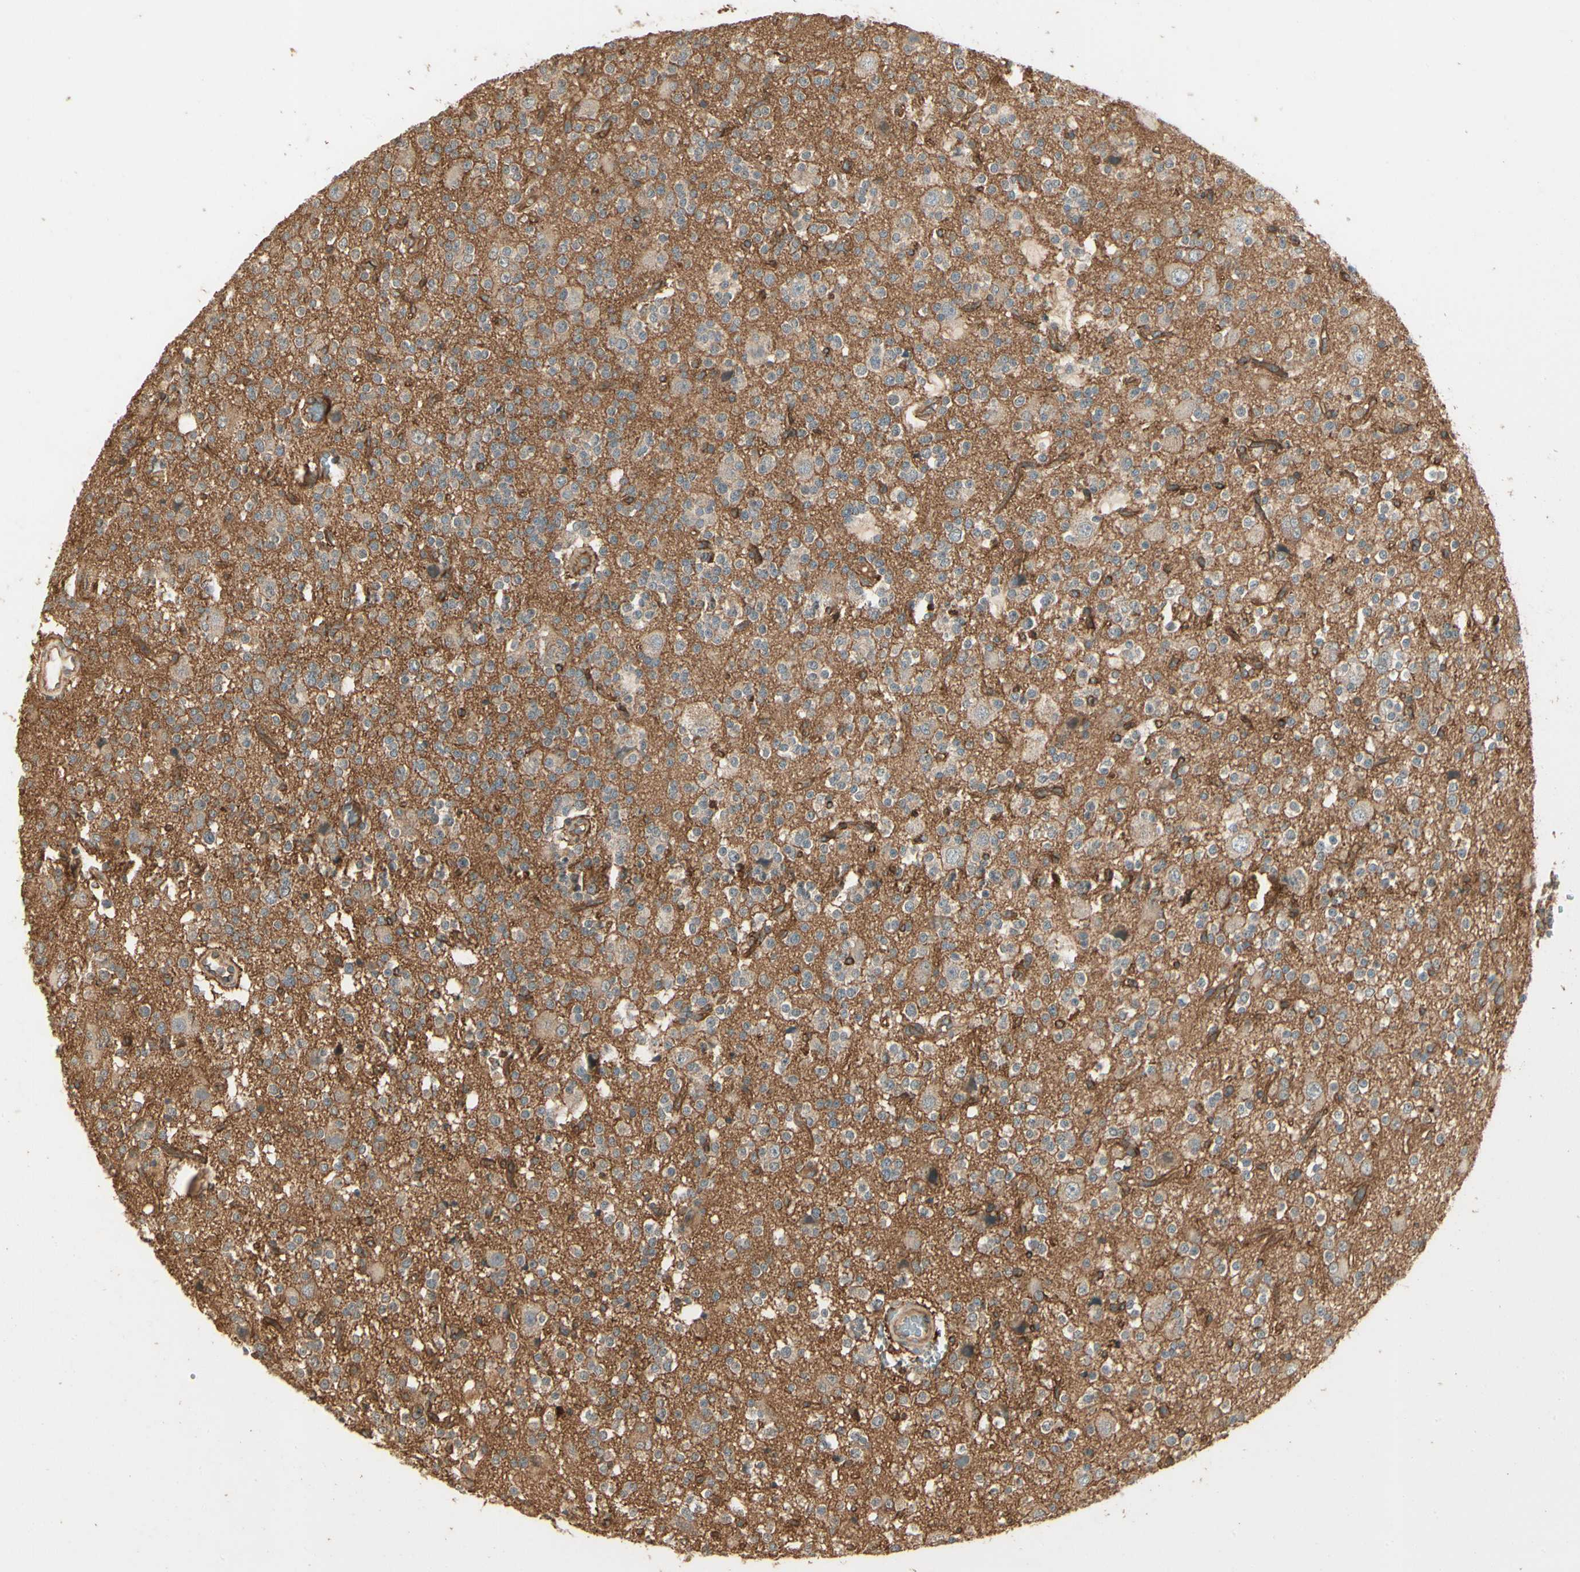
{"staining": {"intensity": "negative", "quantity": "none", "location": "none"}, "tissue": "glioma", "cell_type": "Tumor cells", "image_type": "cancer", "snomed": [{"axis": "morphology", "description": "Glioma, malignant, High grade"}, {"axis": "topography", "description": "Brain"}], "caption": "Tumor cells are negative for brown protein staining in high-grade glioma (malignant). (IHC, brightfield microscopy, high magnification).", "gene": "RNF180", "patient": {"sex": "male", "age": 47}}